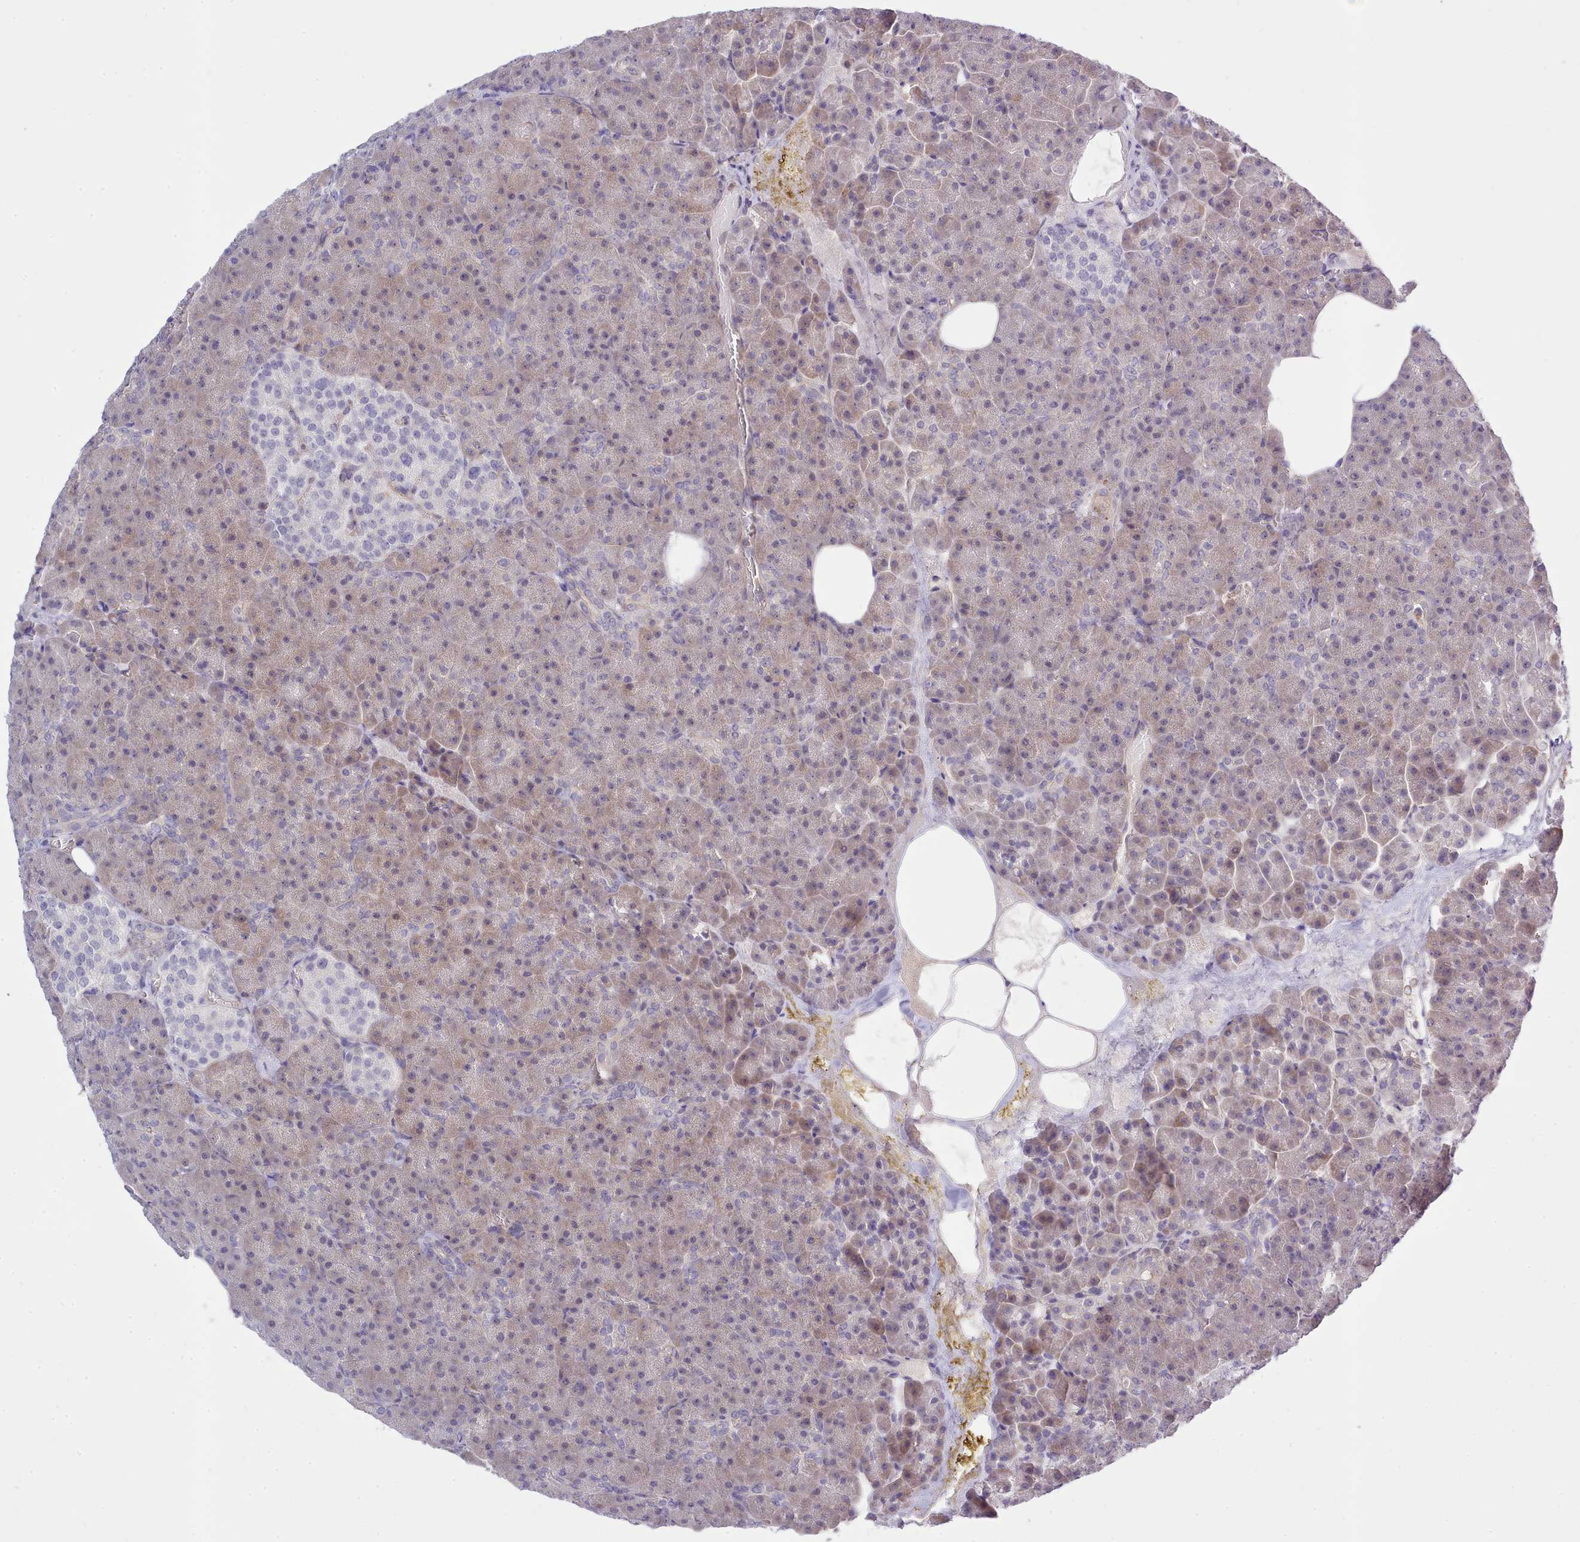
{"staining": {"intensity": "weak", "quantity": "25%-75%", "location": "cytoplasmic/membranous,nuclear"}, "tissue": "pancreas", "cell_type": "Exocrine glandular cells", "image_type": "normal", "snomed": [{"axis": "morphology", "description": "Normal tissue, NOS"}, {"axis": "topography", "description": "Pancreas"}], "caption": "An image of pancreas stained for a protein displays weak cytoplasmic/membranous,nuclear brown staining in exocrine glandular cells. (Stains: DAB in brown, nuclei in blue, Microscopy: brightfield microscopy at high magnification).", "gene": "ZC3H13", "patient": {"sex": "female", "age": 74}}